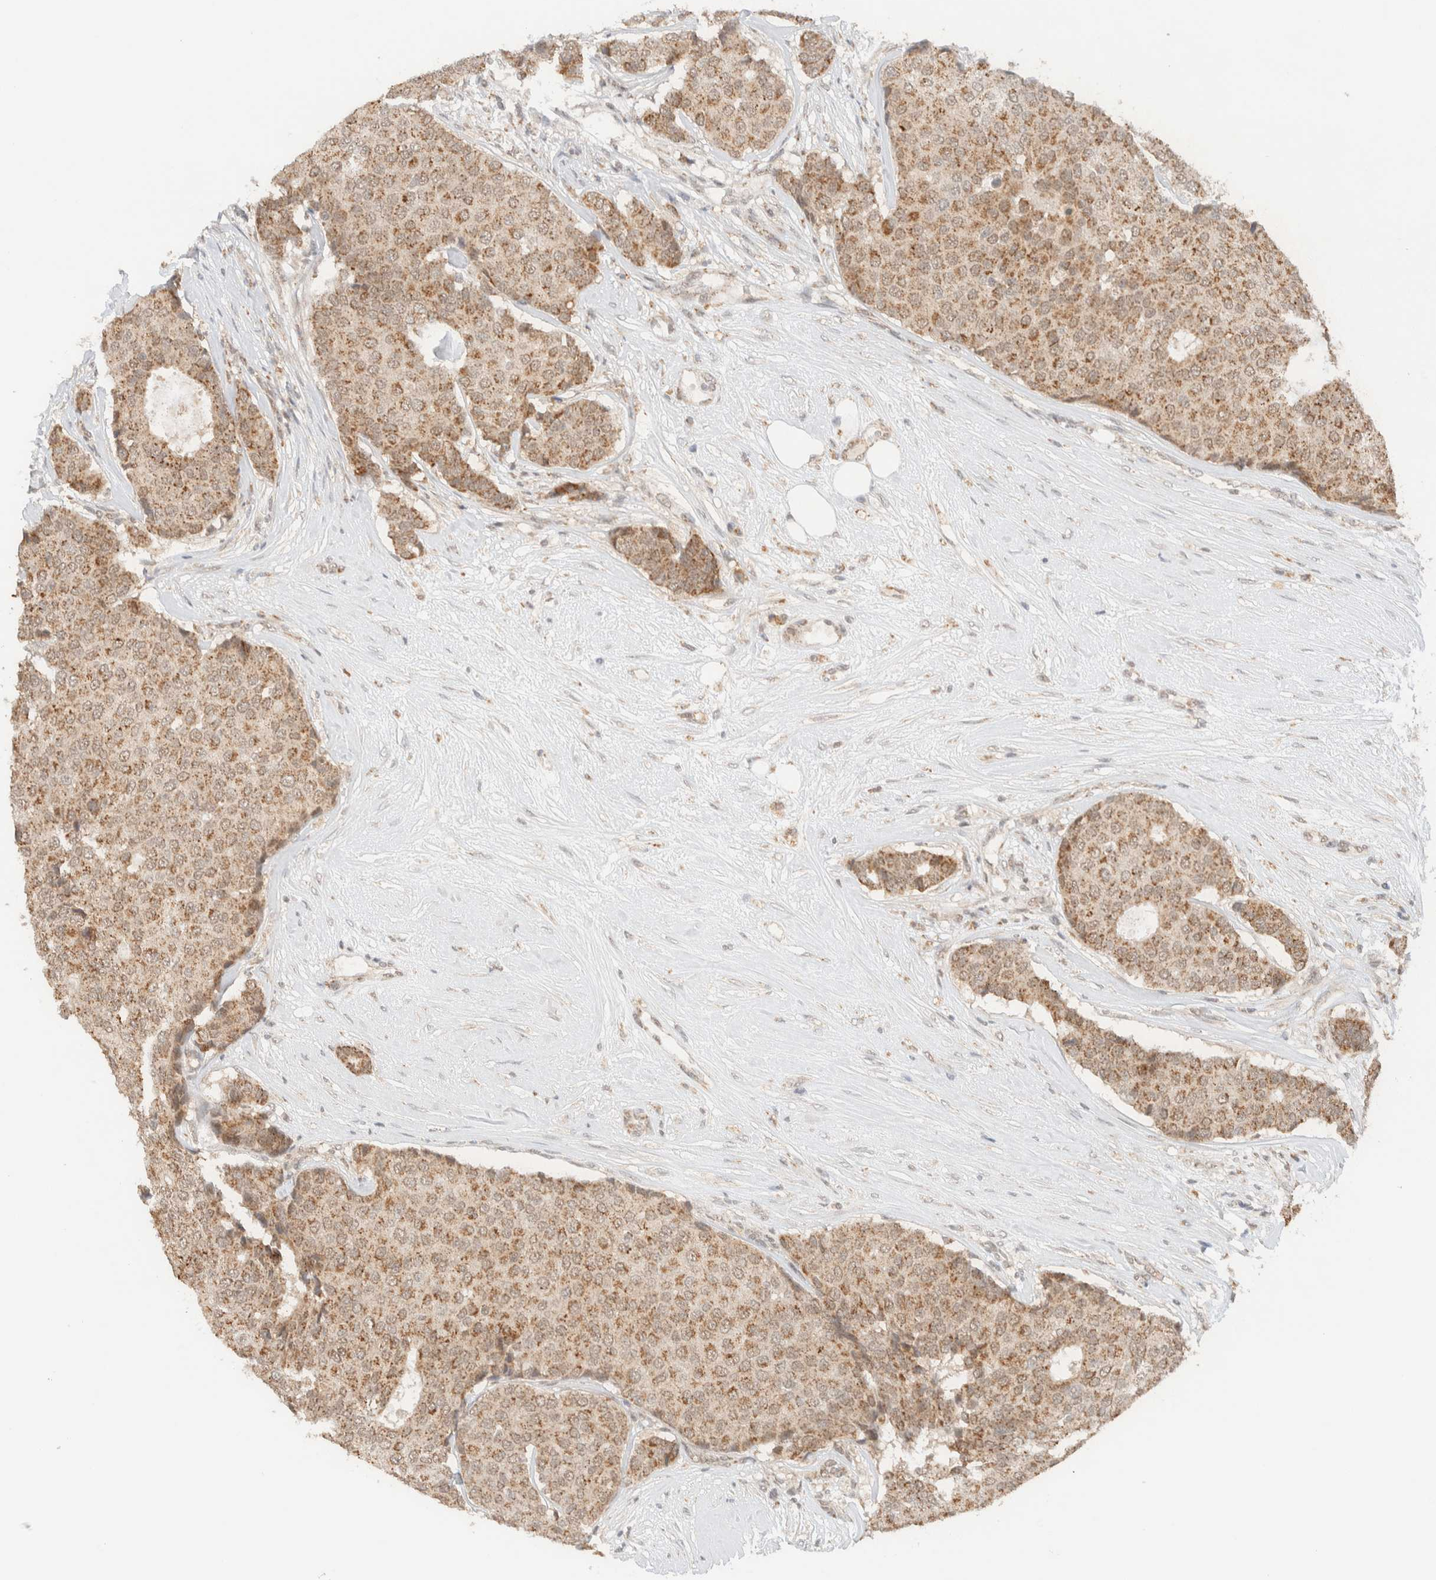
{"staining": {"intensity": "moderate", "quantity": ">75%", "location": "cytoplasmic/membranous"}, "tissue": "breast cancer", "cell_type": "Tumor cells", "image_type": "cancer", "snomed": [{"axis": "morphology", "description": "Duct carcinoma"}, {"axis": "topography", "description": "Breast"}], "caption": "Human breast cancer (invasive ductal carcinoma) stained with a protein marker displays moderate staining in tumor cells.", "gene": "MRPL41", "patient": {"sex": "female", "age": 75}}